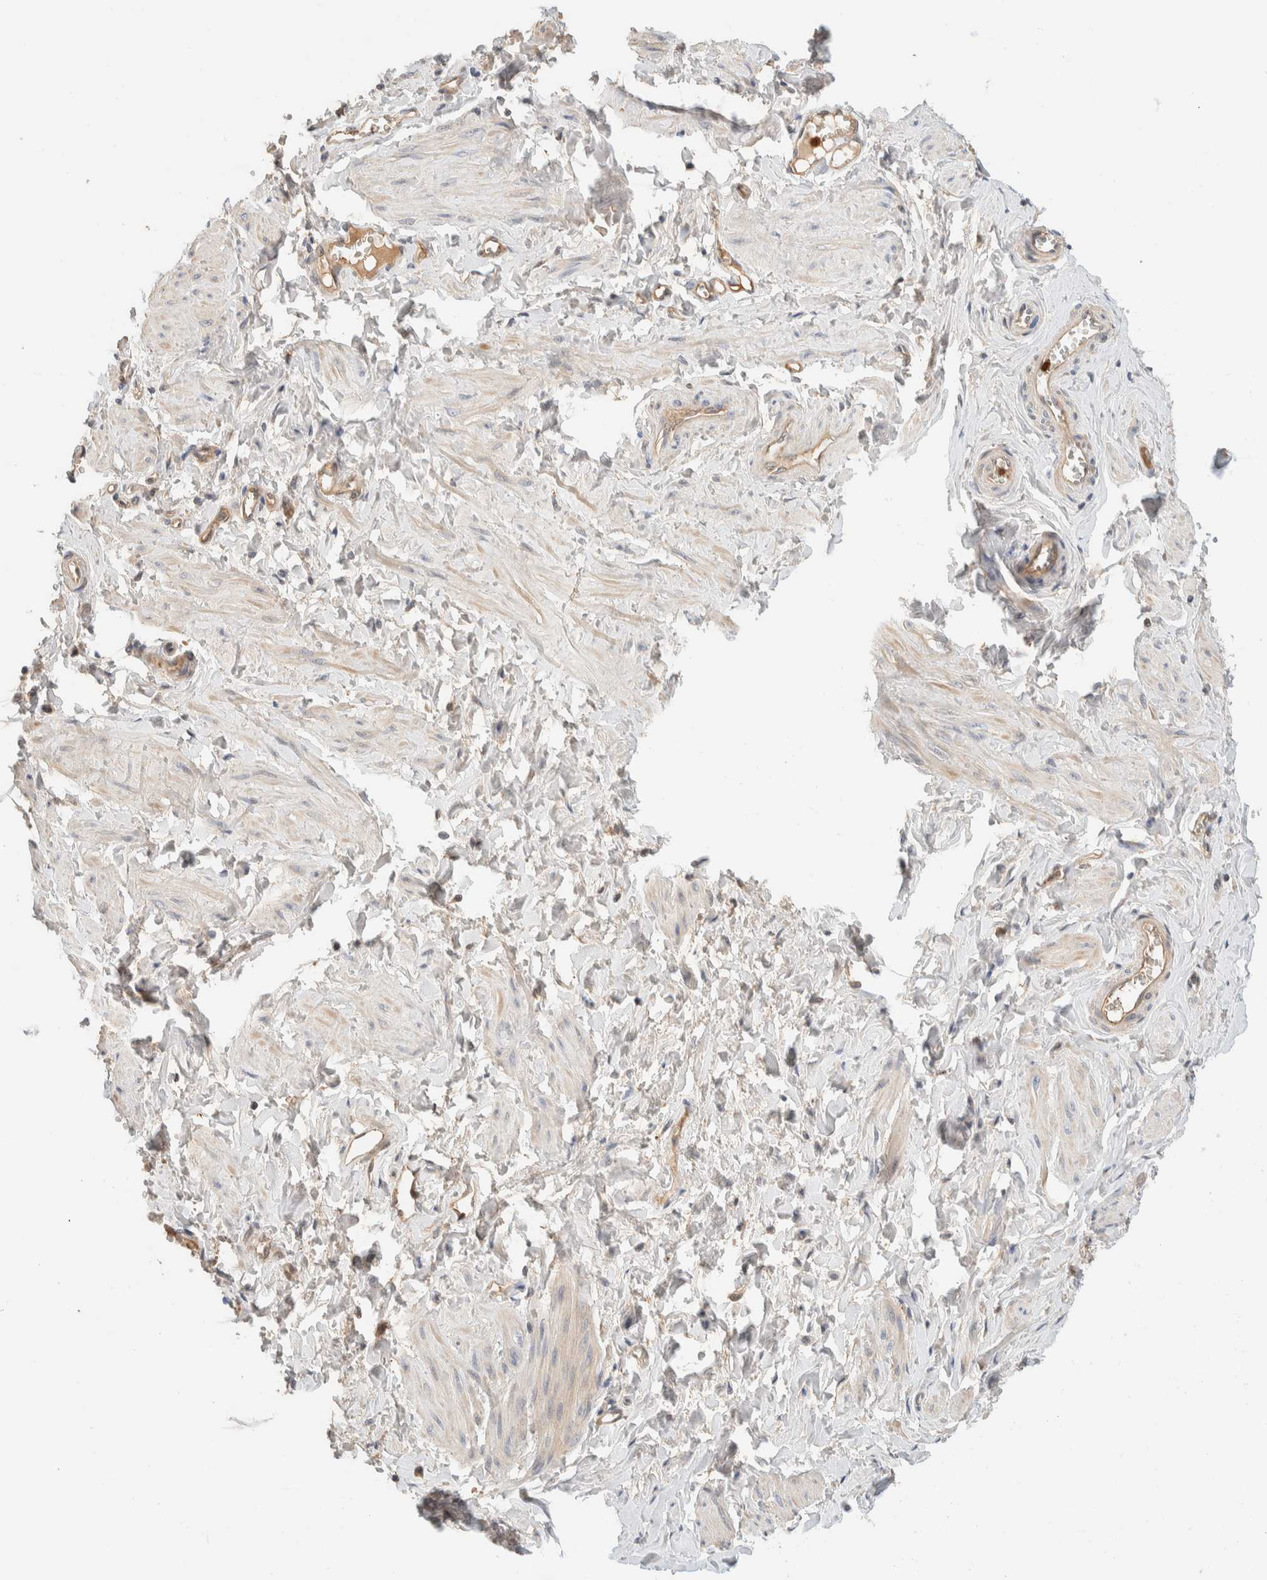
{"staining": {"intensity": "negative", "quantity": "none", "location": "none"}, "tissue": "adipose tissue", "cell_type": "Adipocytes", "image_type": "normal", "snomed": [{"axis": "morphology", "description": "Normal tissue, NOS"}, {"axis": "topography", "description": "Vascular tissue"}, {"axis": "topography", "description": "Fallopian tube"}, {"axis": "topography", "description": "Ovary"}], "caption": "DAB (3,3'-diaminobenzidine) immunohistochemical staining of unremarkable adipose tissue displays no significant staining in adipocytes.", "gene": "SETD4", "patient": {"sex": "female", "age": 67}}